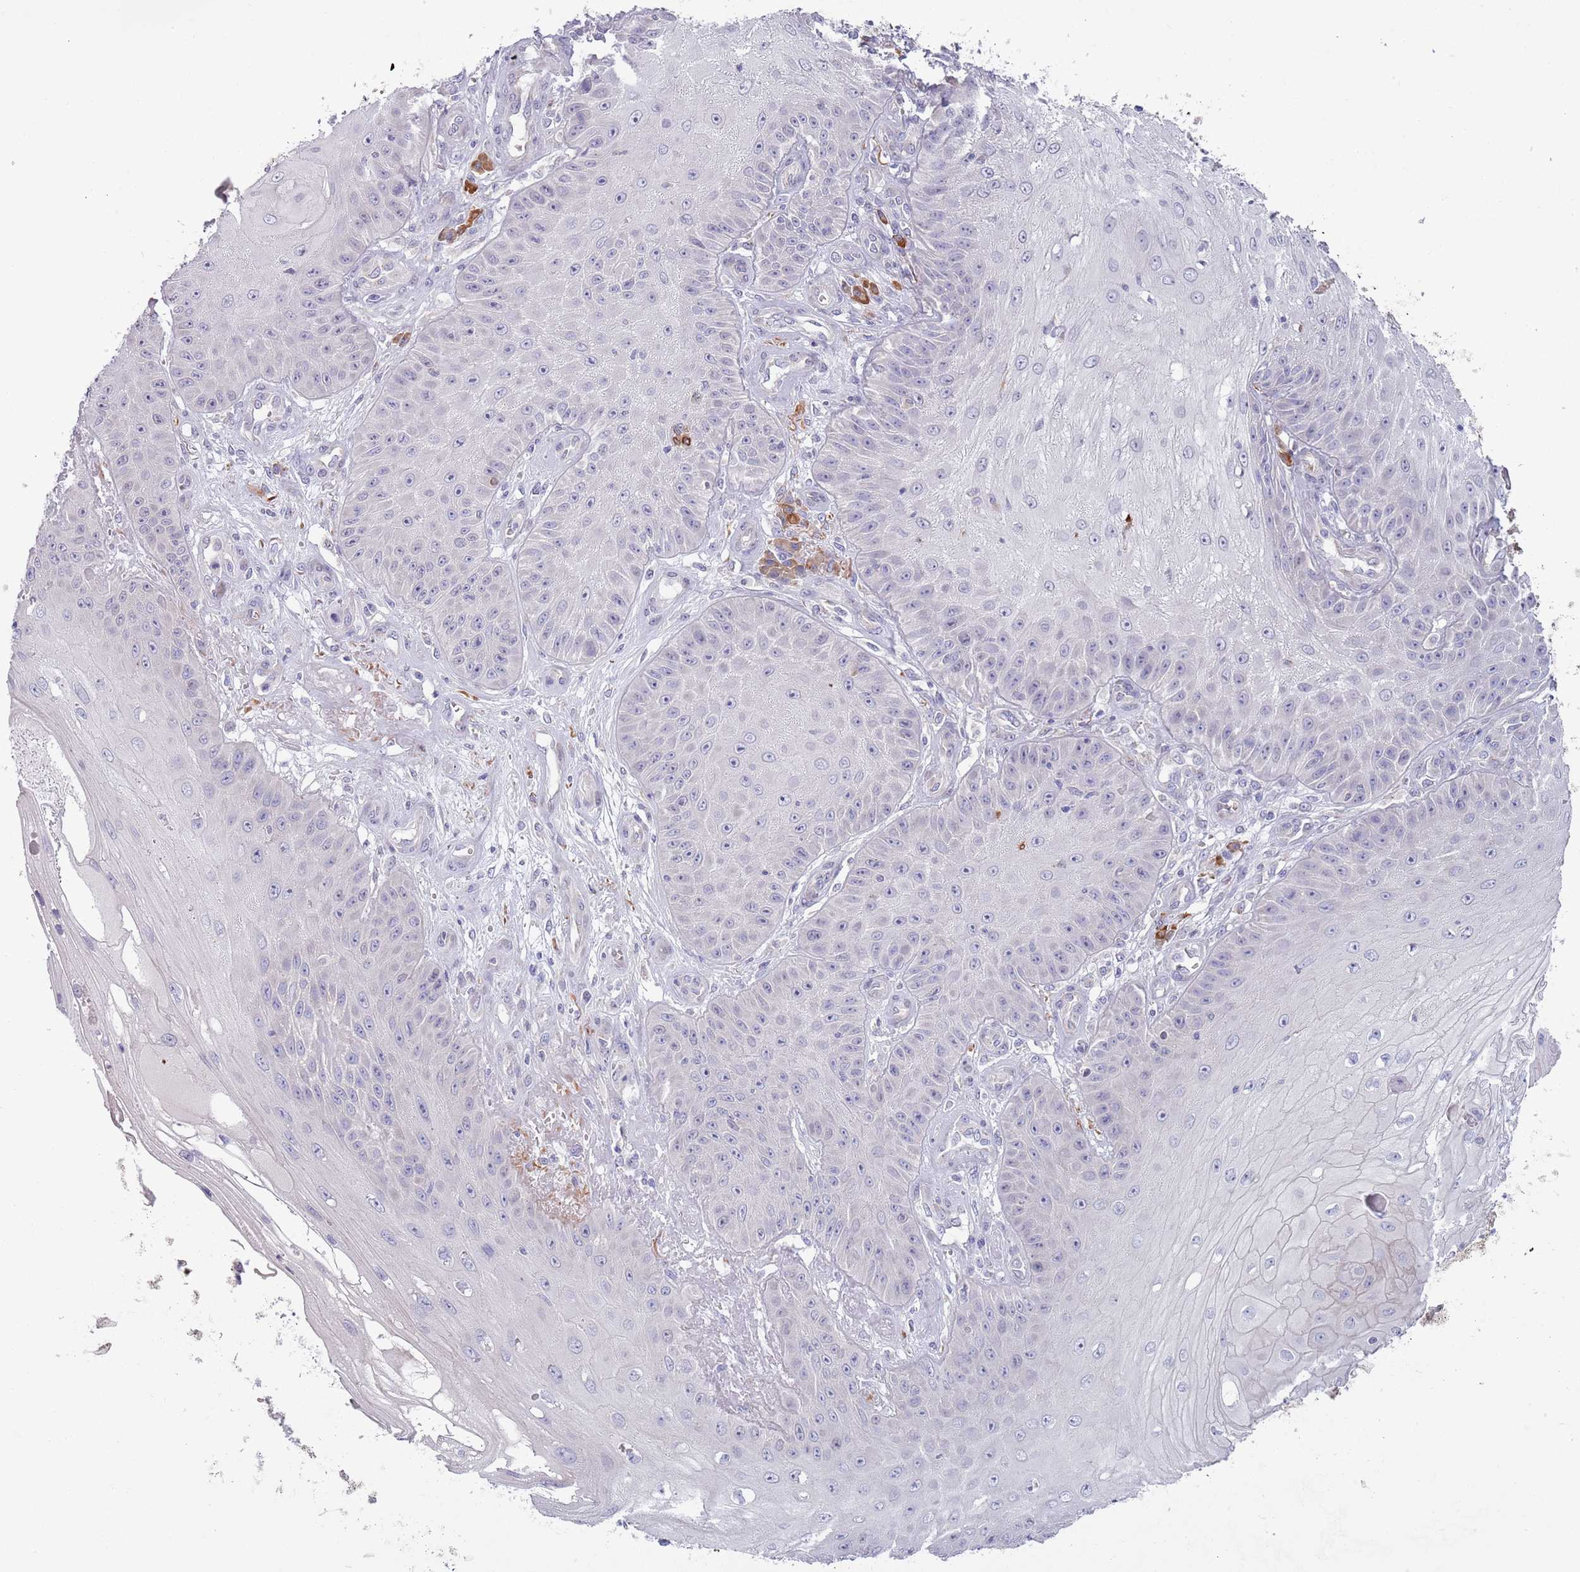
{"staining": {"intensity": "weak", "quantity": "<25%", "location": "cytoplasmic/membranous"}, "tissue": "skin cancer", "cell_type": "Tumor cells", "image_type": "cancer", "snomed": [{"axis": "morphology", "description": "Squamous cell carcinoma, NOS"}, {"axis": "topography", "description": "Skin"}], "caption": "Tumor cells are negative for brown protein staining in skin squamous cell carcinoma.", "gene": "LTB", "patient": {"sex": "male", "age": 70}}